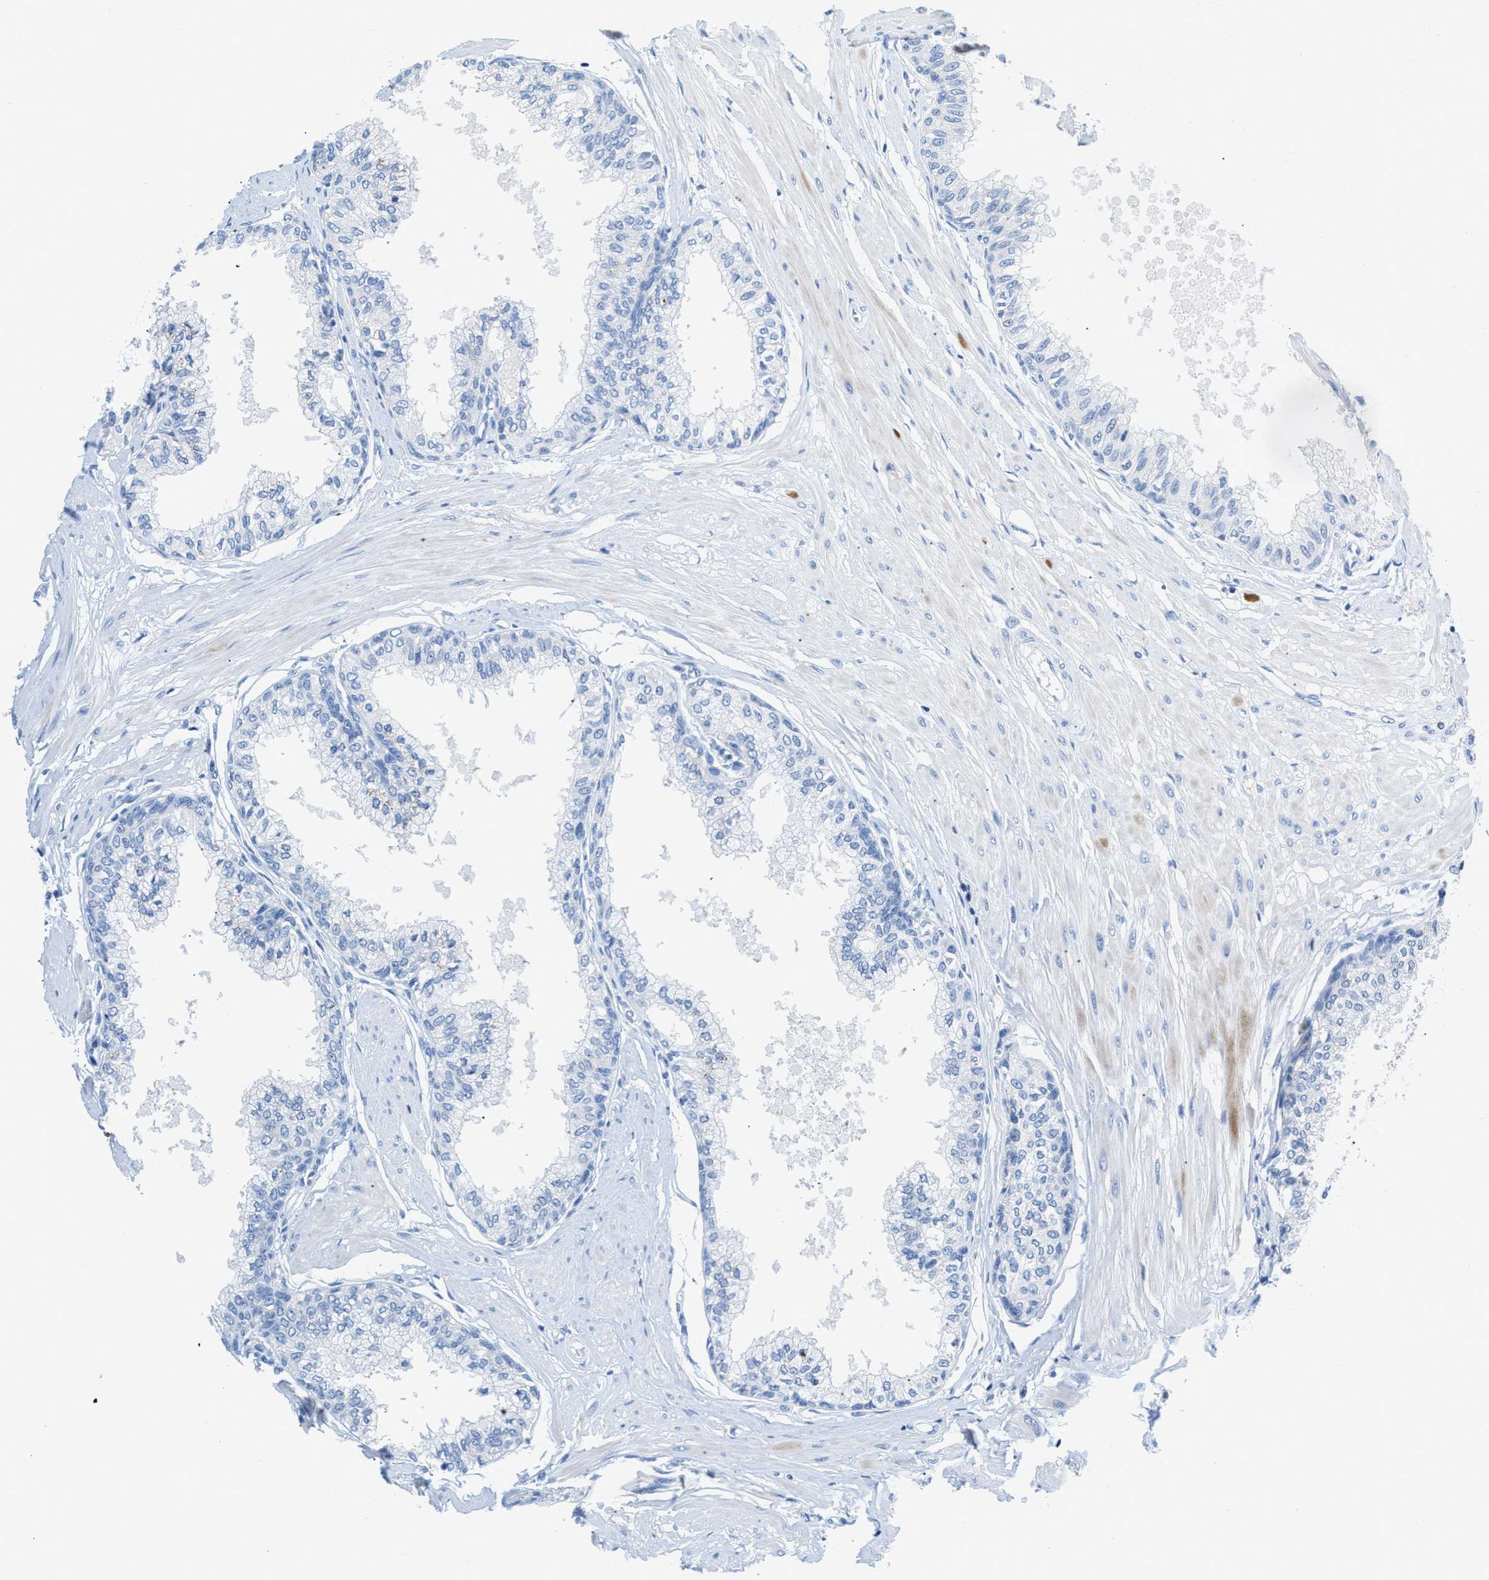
{"staining": {"intensity": "moderate", "quantity": "<25%", "location": "cytoplasmic/membranous"}, "tissue": "seminal vesicle", "cell_type": "Glandular cells", "image_type": "normal", "snomed": [{"axis": "morphology", "description": "Normal tissue, NOS"}, {"axis": "topography", "description": "Prostate"}, {"axis": "topography", "description": "Seminal veicle"}], "caption": "A high-resolution photomicrograph shows immunohistochemistry (IHC) staining of benign seminal vesicle, which demonstrates moderate cytoplasmic/membranous positivity in approximately <25% of glandular cells. The protein of interest is shown in brown color, while the nuclei are stained blue.", "gene": "SLFN13", "patient": {"sex": "male", "age": 60}}